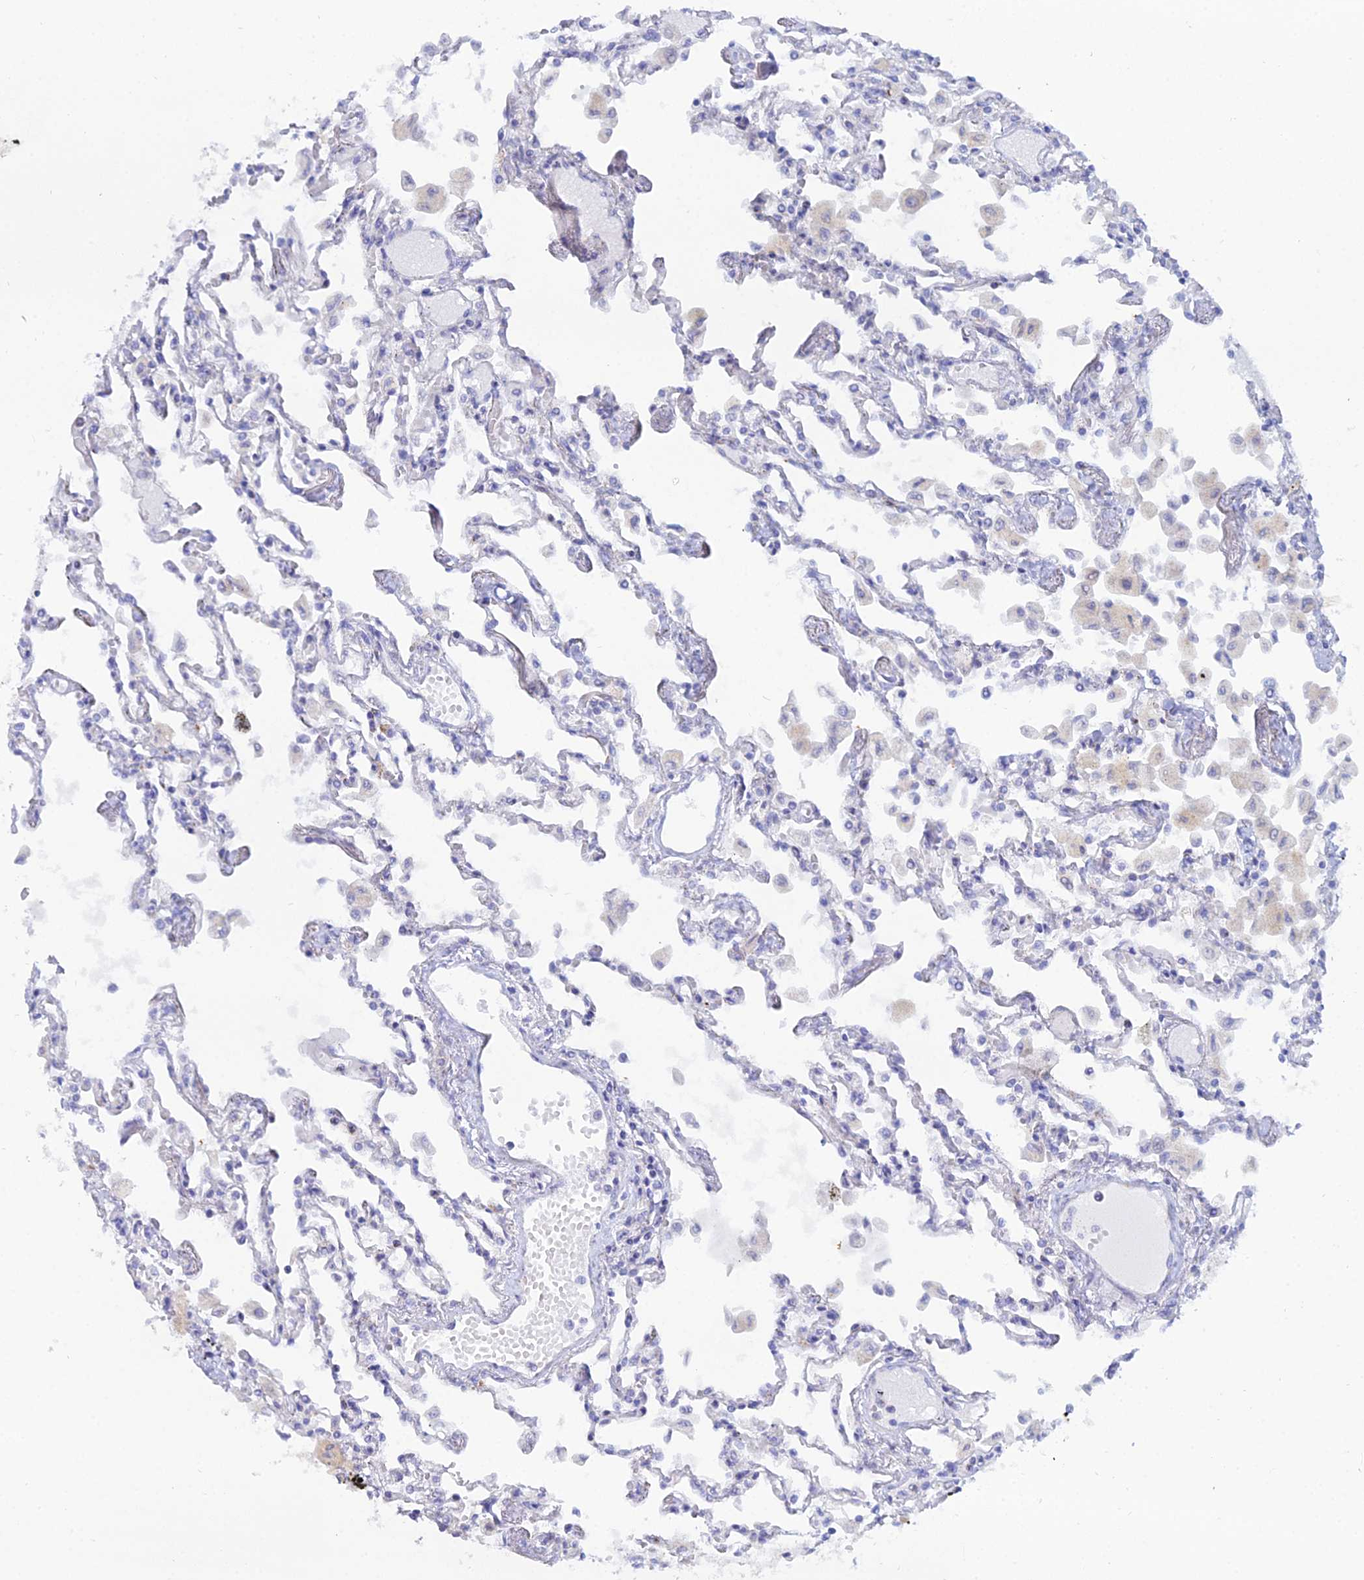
{"staining": {"intensity": "negative", "quantity": "none", "location": "none"}, "tissue": "lung", "cell_type": "Alveolar cells", "image_type": "normal", "snomed": [{"axis": "morphology", "description": "Normal tissue, NOS"}, {"axis": "topography", "description": "Bronchus"}, {"axis": "topography", "description": "Lung"}], "caption": "Lung stained for a protein using immunohistochemistry shows no positivity alveolar cells.", "gene": "DHX34", "patient": {"sex": "female", "age": 49}}